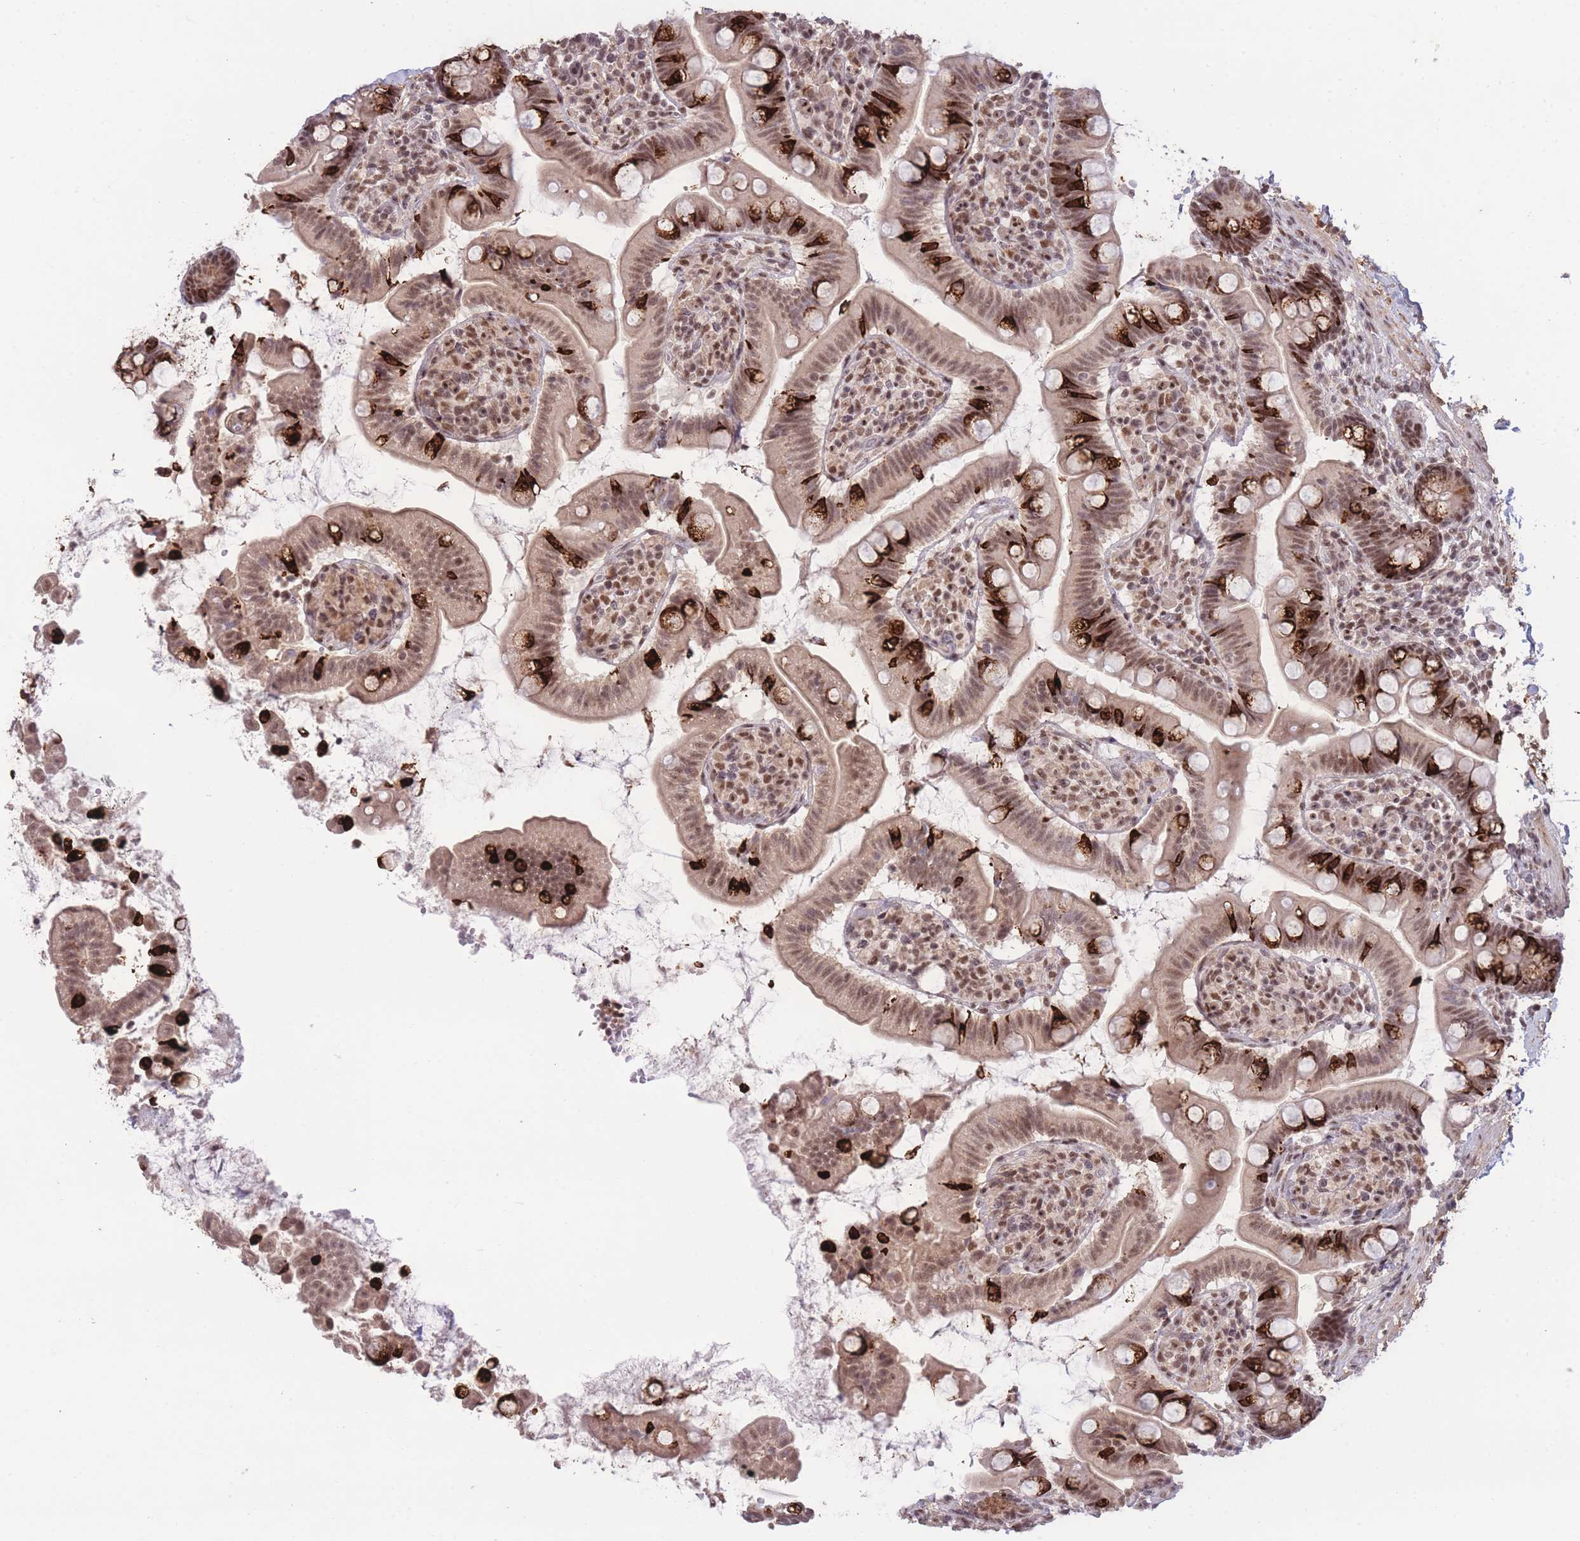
{"staining": {"intensity": "strong", "quantity": ">75%", "location": "cytoplasmic/membranous,nuclear"}, "tissue": "small intestine", "cell_type": "Glandular cells", "image_type": "normal", "snomed": [{"axis": "morphology", "description": "Normal tissue, NOS"}, {"axis": "topography", "description": "Small intestine"}], "caption": "Immunohistochemical staining of benign small intestine shows strong cytoplasmic/membranous,nuclear protein expression in about >75% of glandular cells.", "gene": "CARD8", "patient": {"sex": "female", "age": 64}}